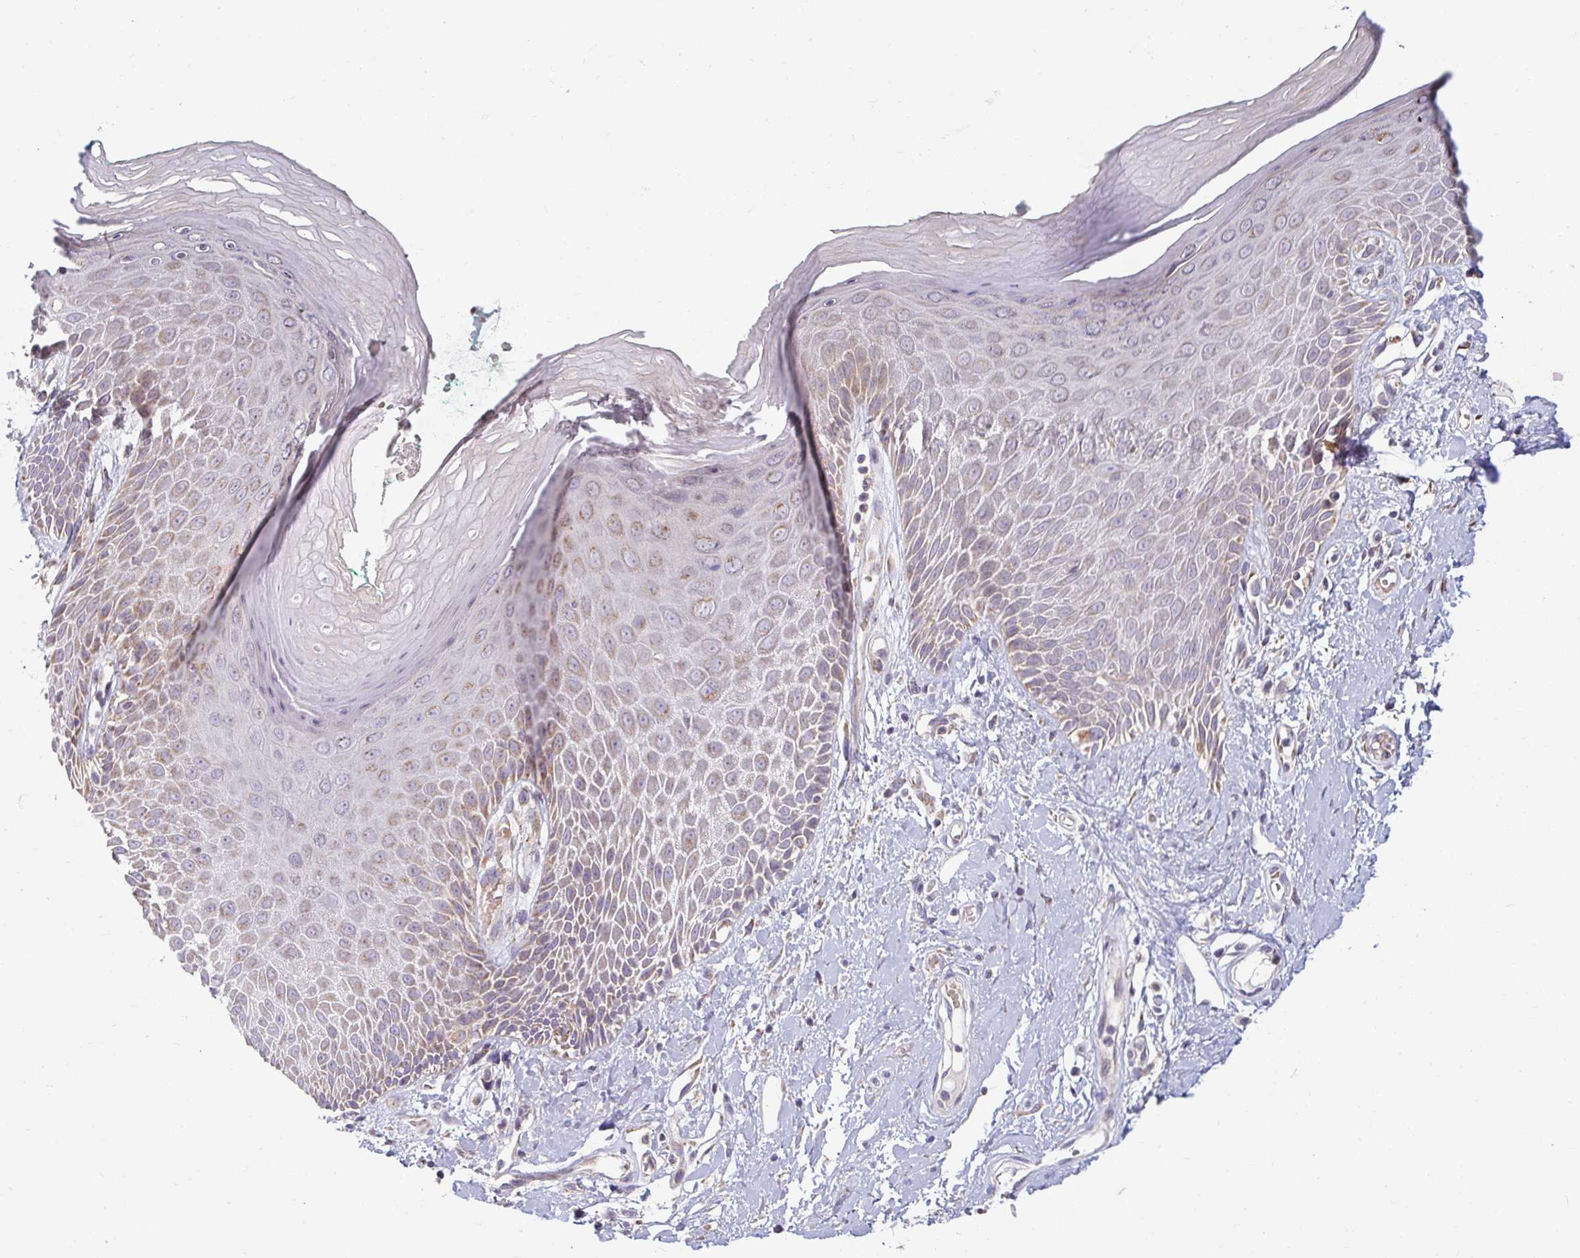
{"staining": {"intensity": "moderate", "quantity": "25%-75%", "location": "cytoplasmic/membranous"}, "tissue": "skin", "cell_type": "Epidermal cells", "image_type": "normal", "snomed": [{"axis": "morphology", "description": "Normal tissue, NOS"}, {"axis": "topography", "description": "Anal"}, {"axis": "topography", "description": "Peripheral nerve tissue"}], "caption": "This is a micrograph of IHC staining of normal skin, which shows moderate expression in the cytoplasmic/membranous of epidermal cells.", "gene": "SKP2", "patient": {"sex": "male", "age": 78}}